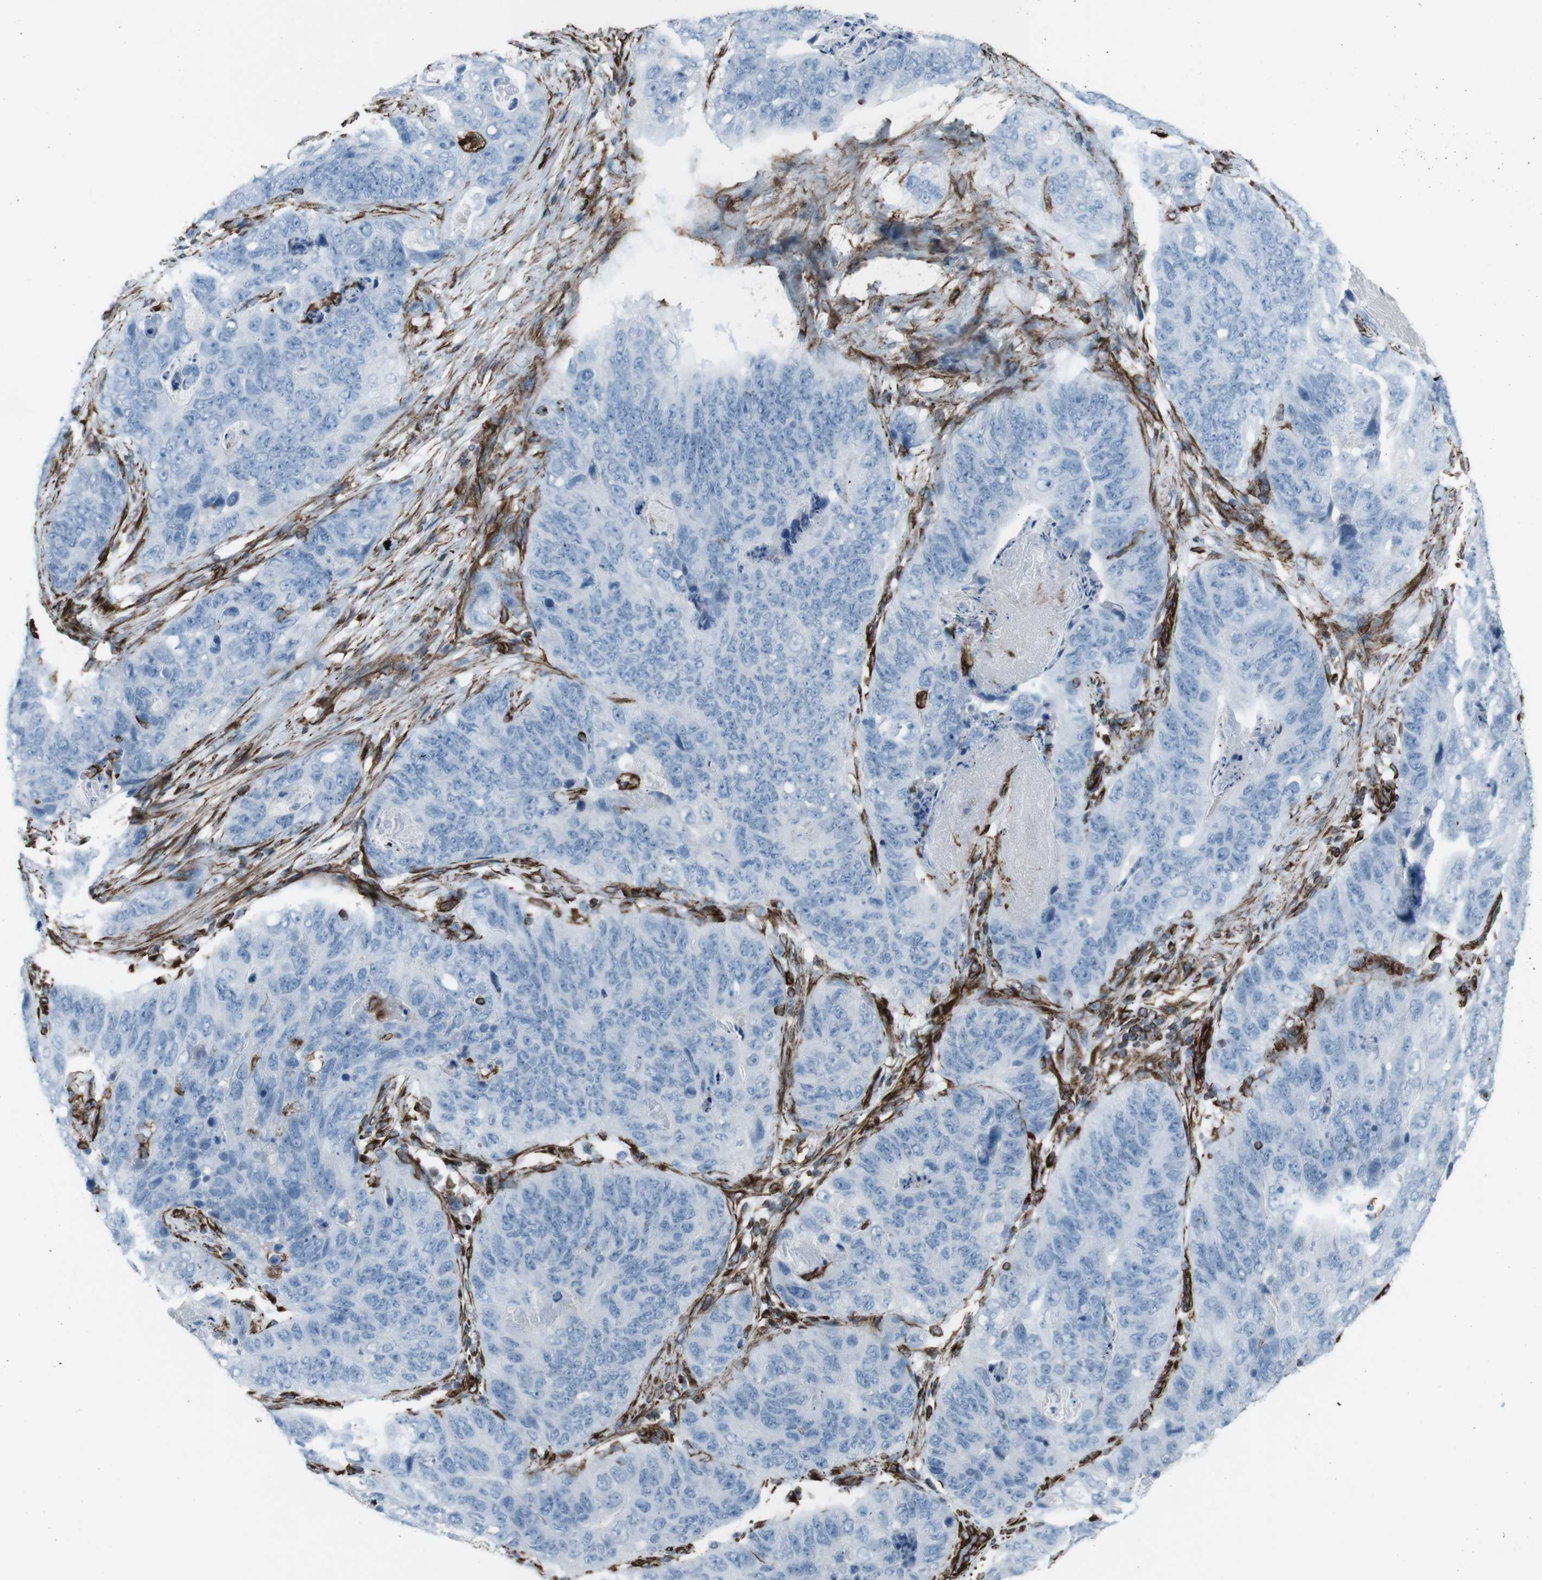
{"staining": {"intensity": "negative", "quantity": "none", "location": "none"}, "tissue": "stomach cancer", "cell_type": "Tumor cells", "image_type": "cancer", "snomed": [{"axis": "morphology", "description": "Adenocarcinoma, NOS"}, {"axis": "topography", "description": "Stomach"}], "caption": "Immunohistochemical staining of stomach adenocarcinoma demonstrates no significant expression in tumor cells.", "gene": "ZDHHC6", "patient": {"sex": "female", "age": 89}}